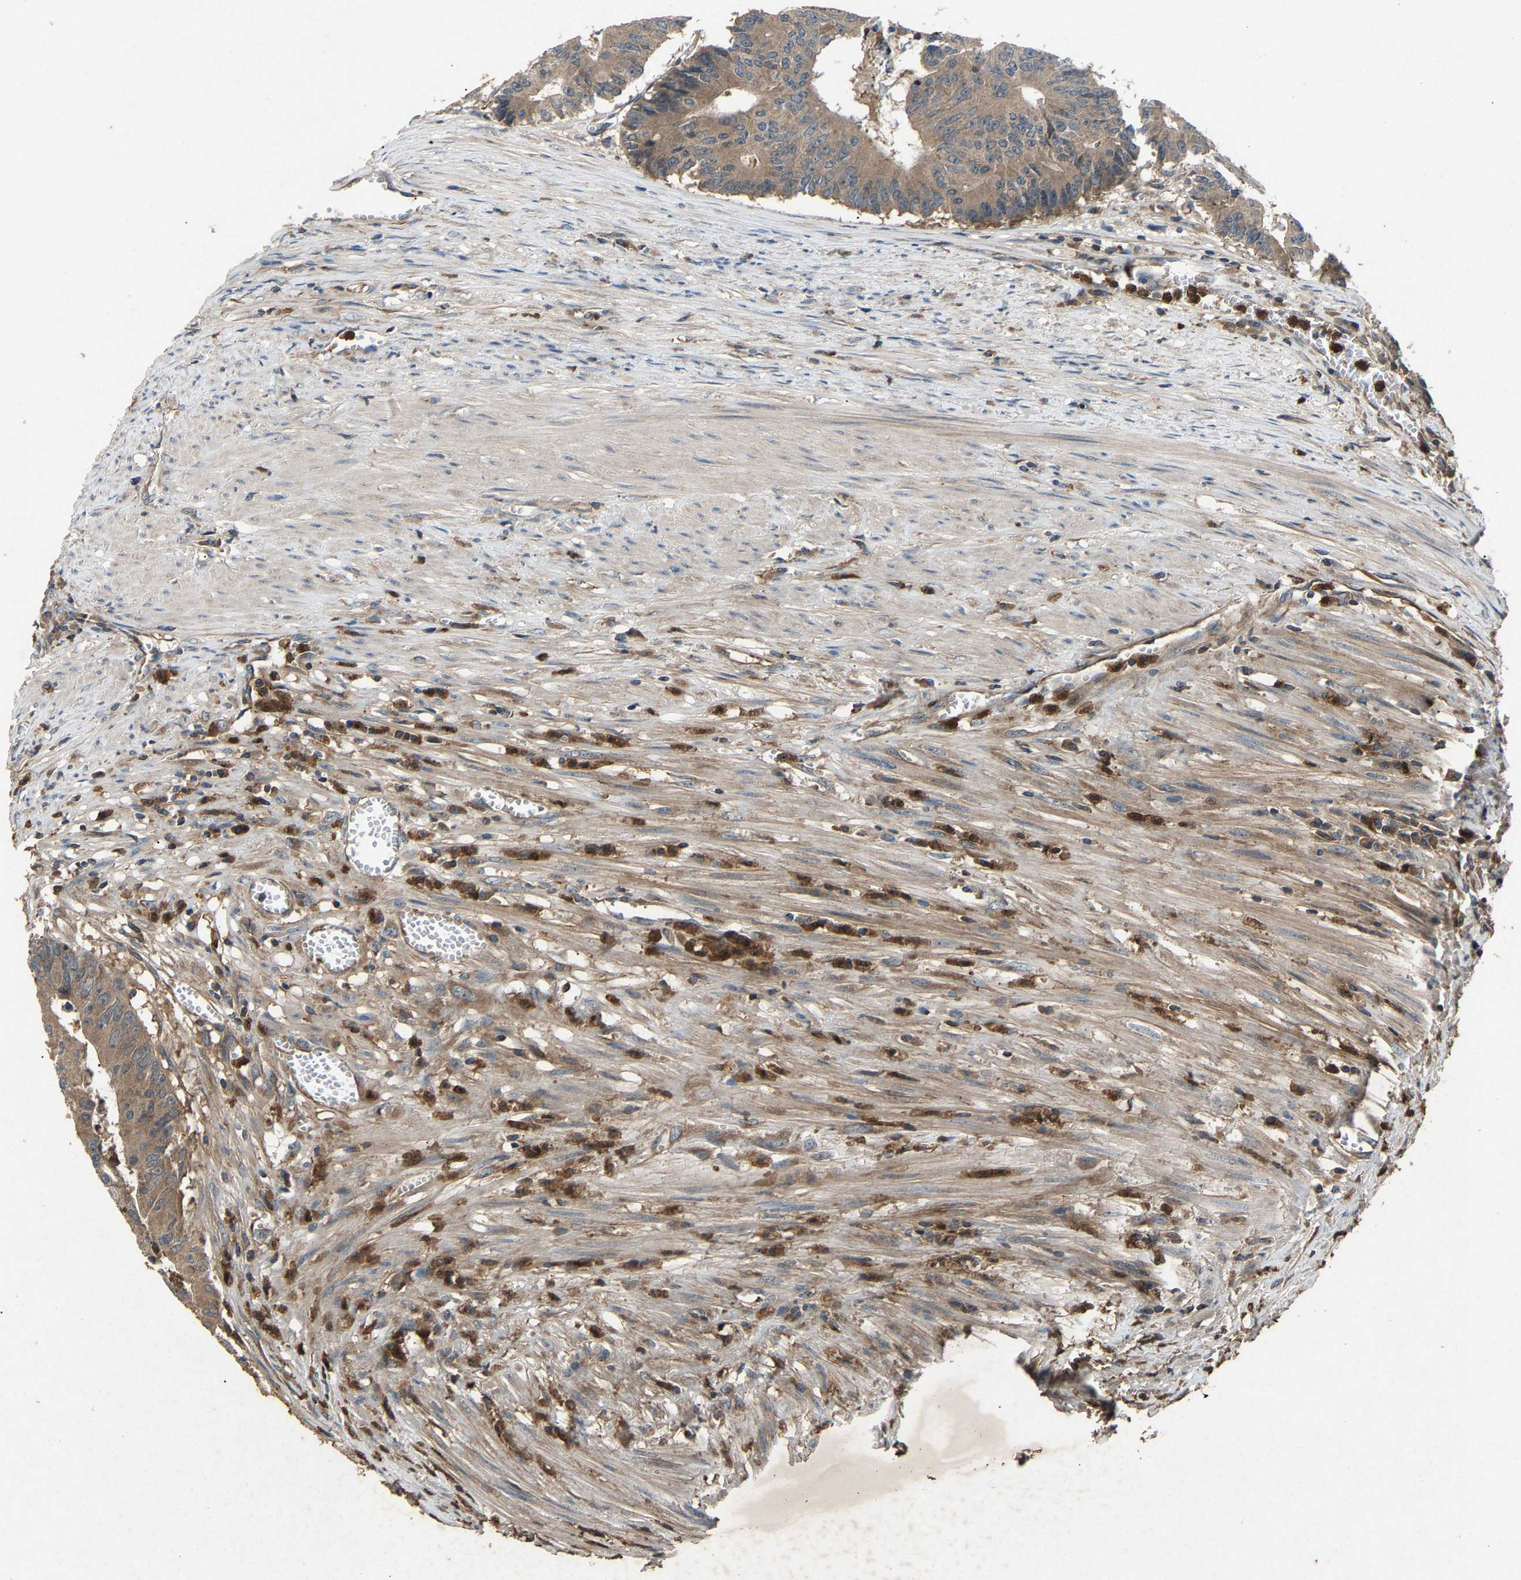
{"staining": {"intensity": "moderate", "quantity": ">75%", "location": "cytoplasmic/membranous"}, "tissue": "colorectal cancer", "cell_type": "Tumor cells", "image_type": "cancer", "snomed": [{"axis": "morphology", "description": "Adenocarcinoma, NOS"}, {"axis": "topography", "description": "Colon"}], "caption": "Immunohistochemistry image of human colorectal cancer (adenocarcinoma) stained for a protein (brown), which demonstrates medium levels of moderate cytoplasmic/membranous staining in about >75% of tumor cells.", "gene": "PPID", "patient": {"sex": "male", "age": 87}}